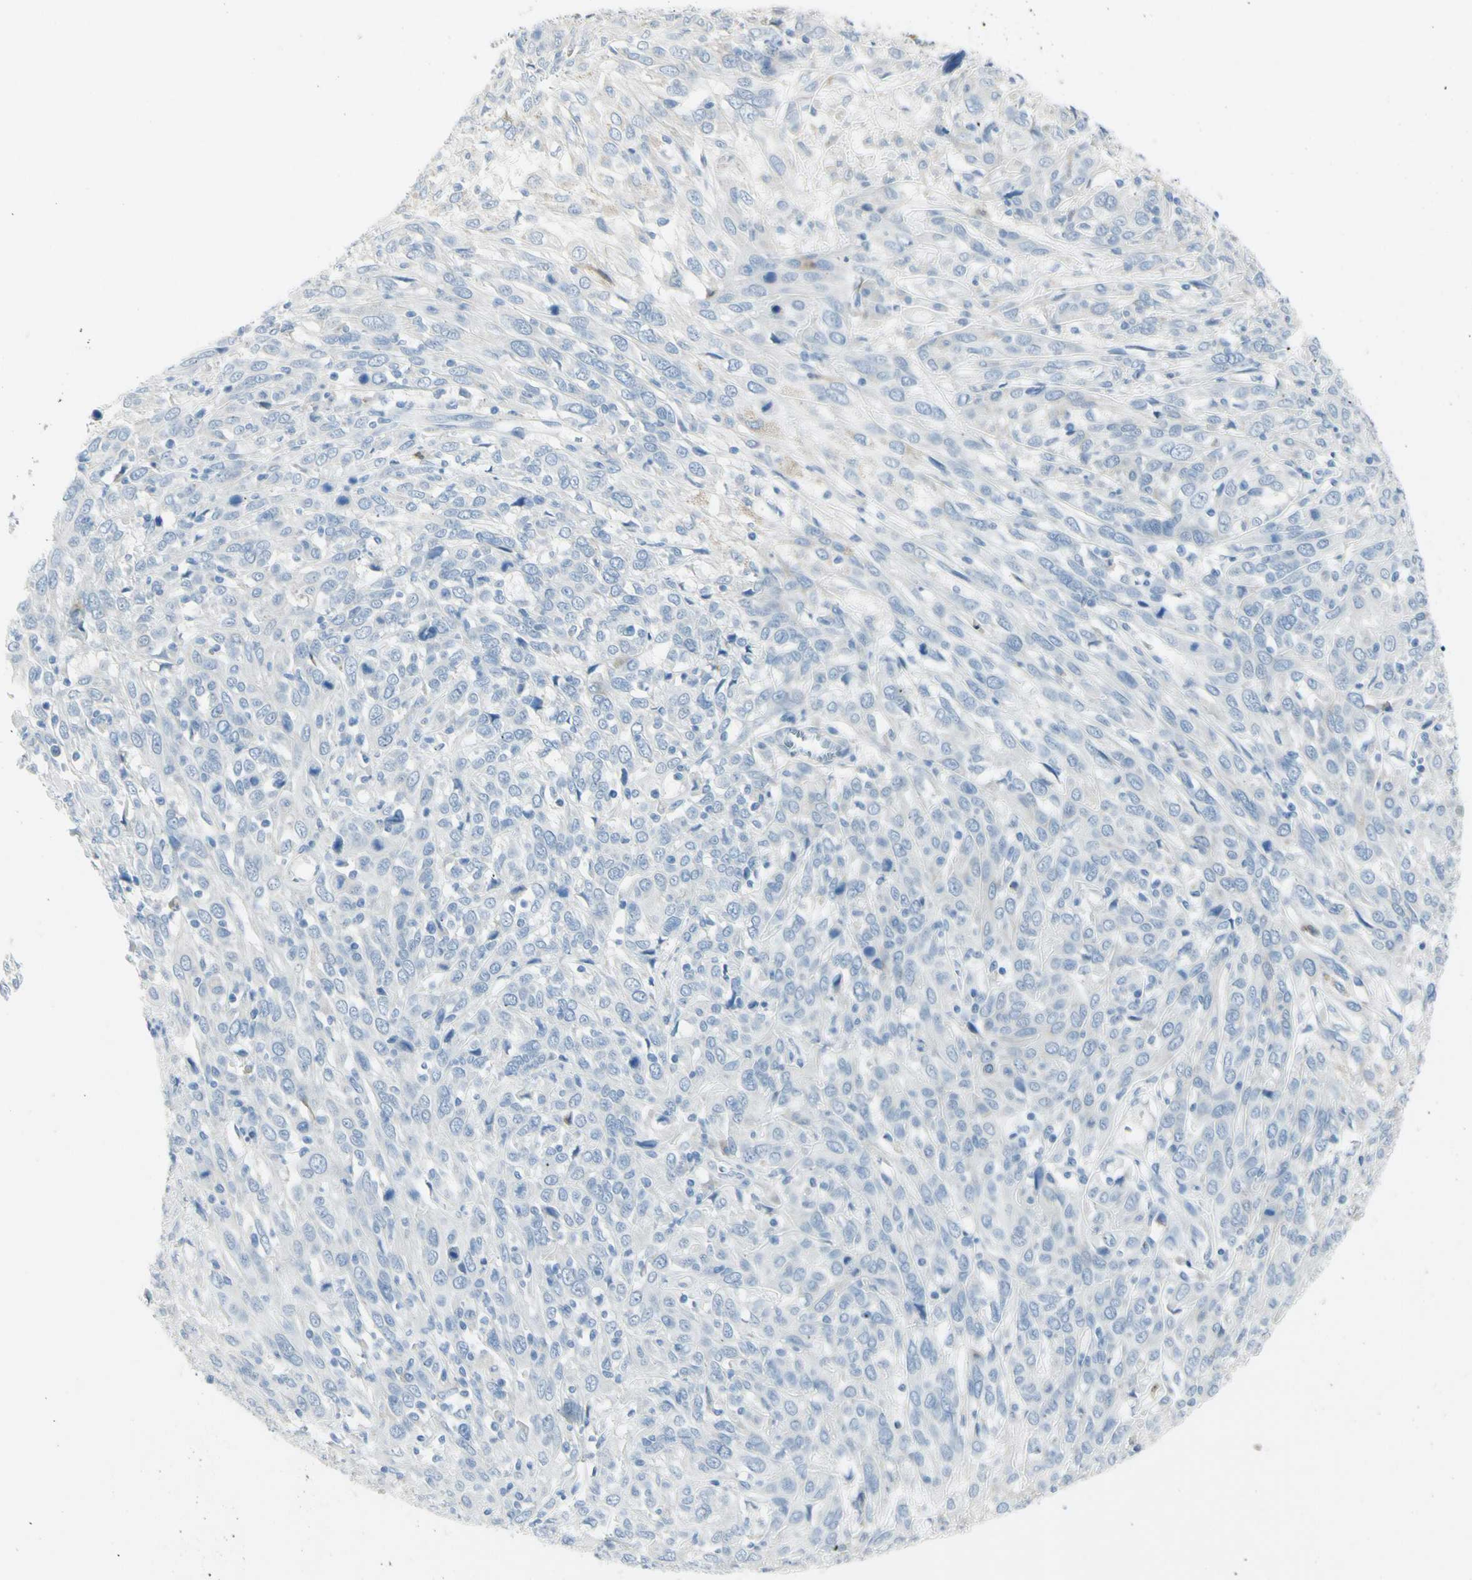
{"staining": {"intensity": "negative", "quantity": "none", "location": "none"}, "tissue": "cervical cancer", "cell_type": "Tumor cells", "image_type": "cancer", "snomed": [{"axis": "morphology", "description": "Squamous cell carcinoma, NOS"}, {"axis": "topography", "description": "Cervix"}], "caption": "The photomicrograph reveals no significant expression in tumor cells of cervical cancer (squamous cell carcinoma). (DAB (3,3'-diaminobenzidine) immunohistochemistry visualized using brightfield microscopy, high magnification).", "gene": "ZNF557", "patient": {"sex": "female", "age": 46}}